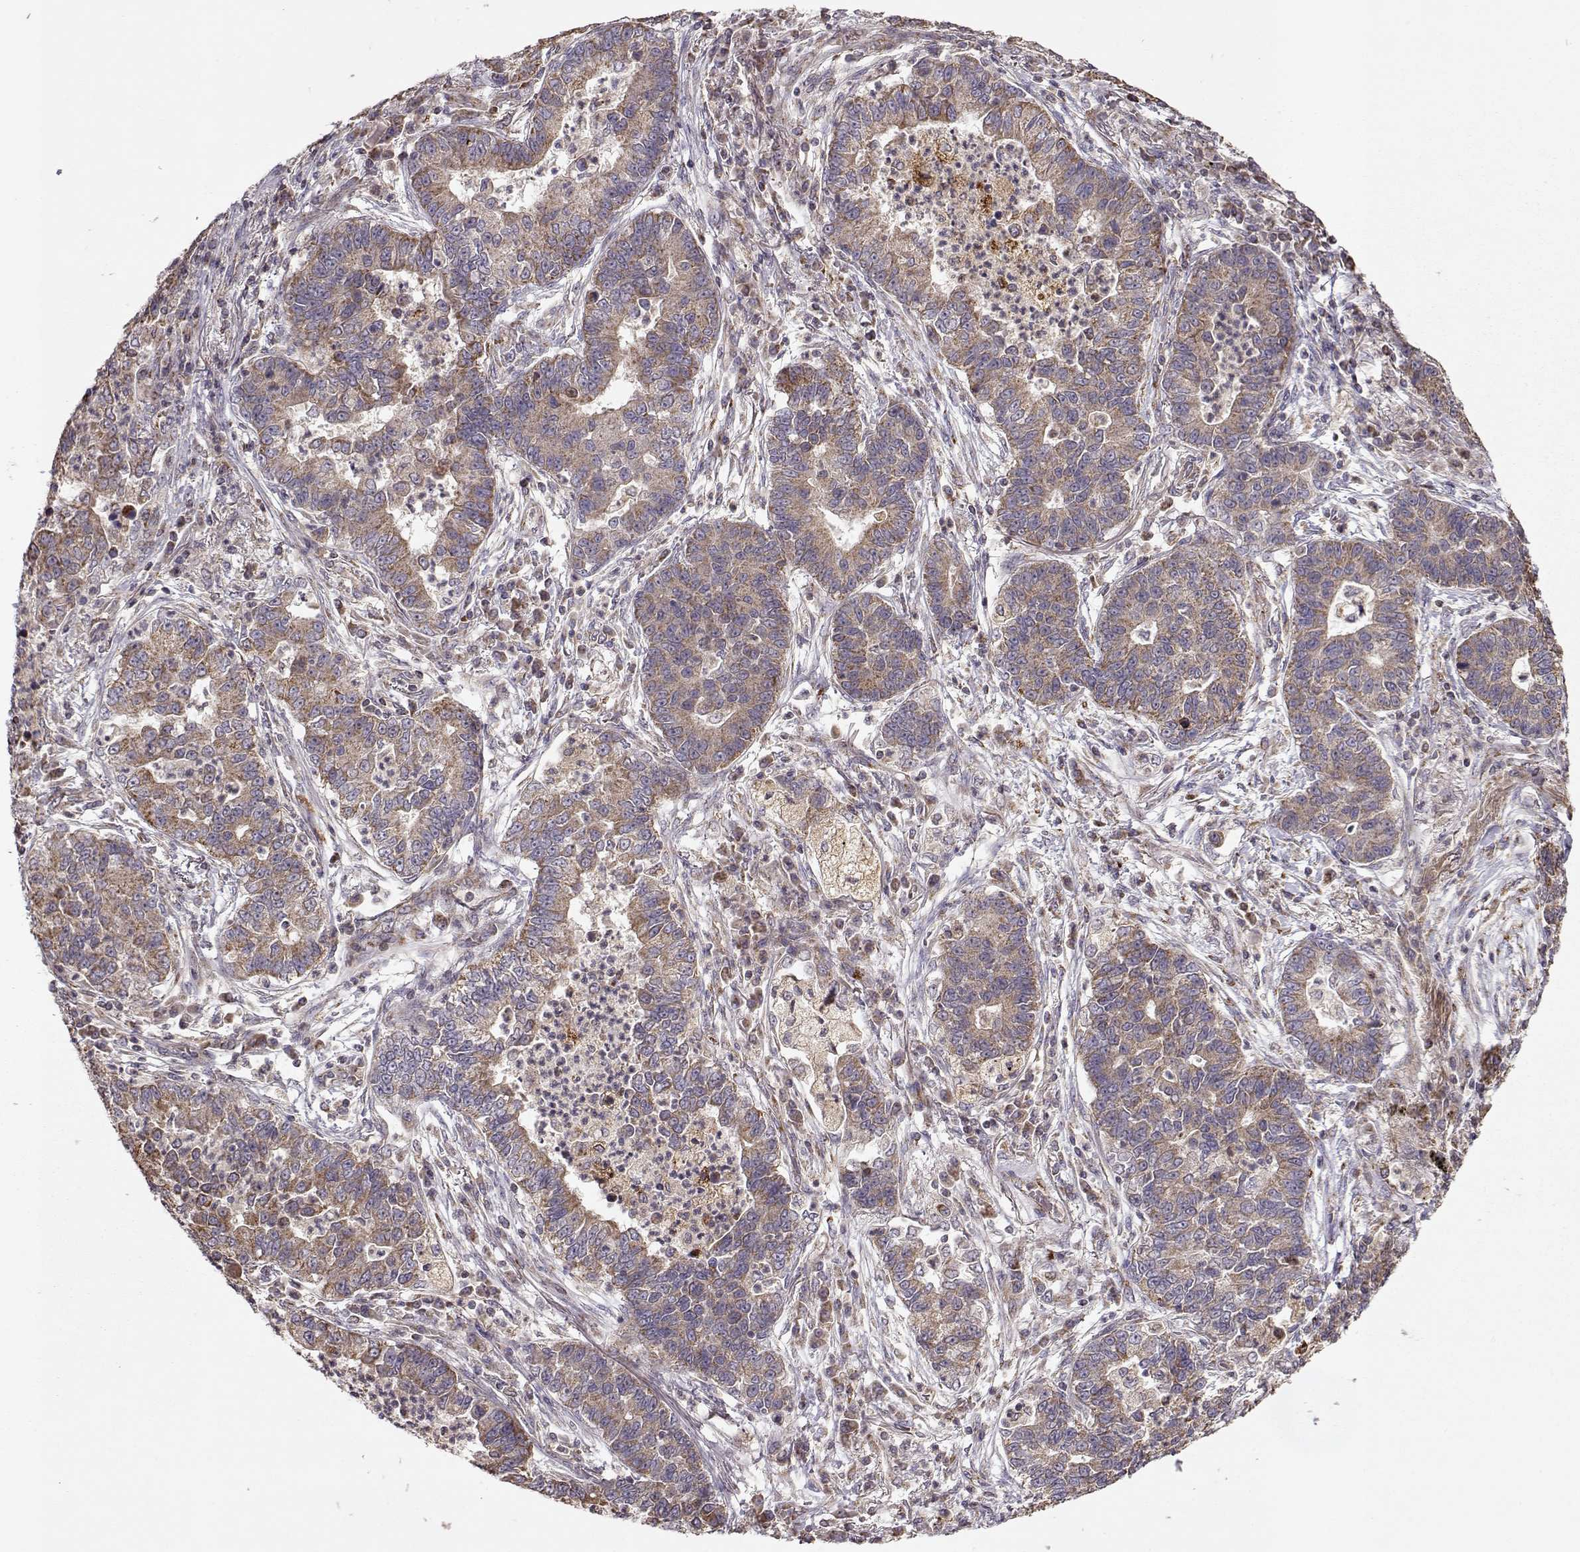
{"staining": {"intensity": "moderate", "quantity": ">75%", "location": "cytoplasmic/membranous"}, "tissue": "lung cancer", "cell_type": "Tumor cells", "image_type": "cancer", "snomed": [{"axis": "morphology", "description": "Adenocarcinoma, NOS"}, {"axis": "topography", "description": "Lung"}], "caption": "Immunohistochemical staining of lung cancer reveals medium levels of moderate cytoplasmic/membranous staining in about >75% of tumor cells.", "gene": "CMTM3", "patient": {"sex": "female", "age": 57}}